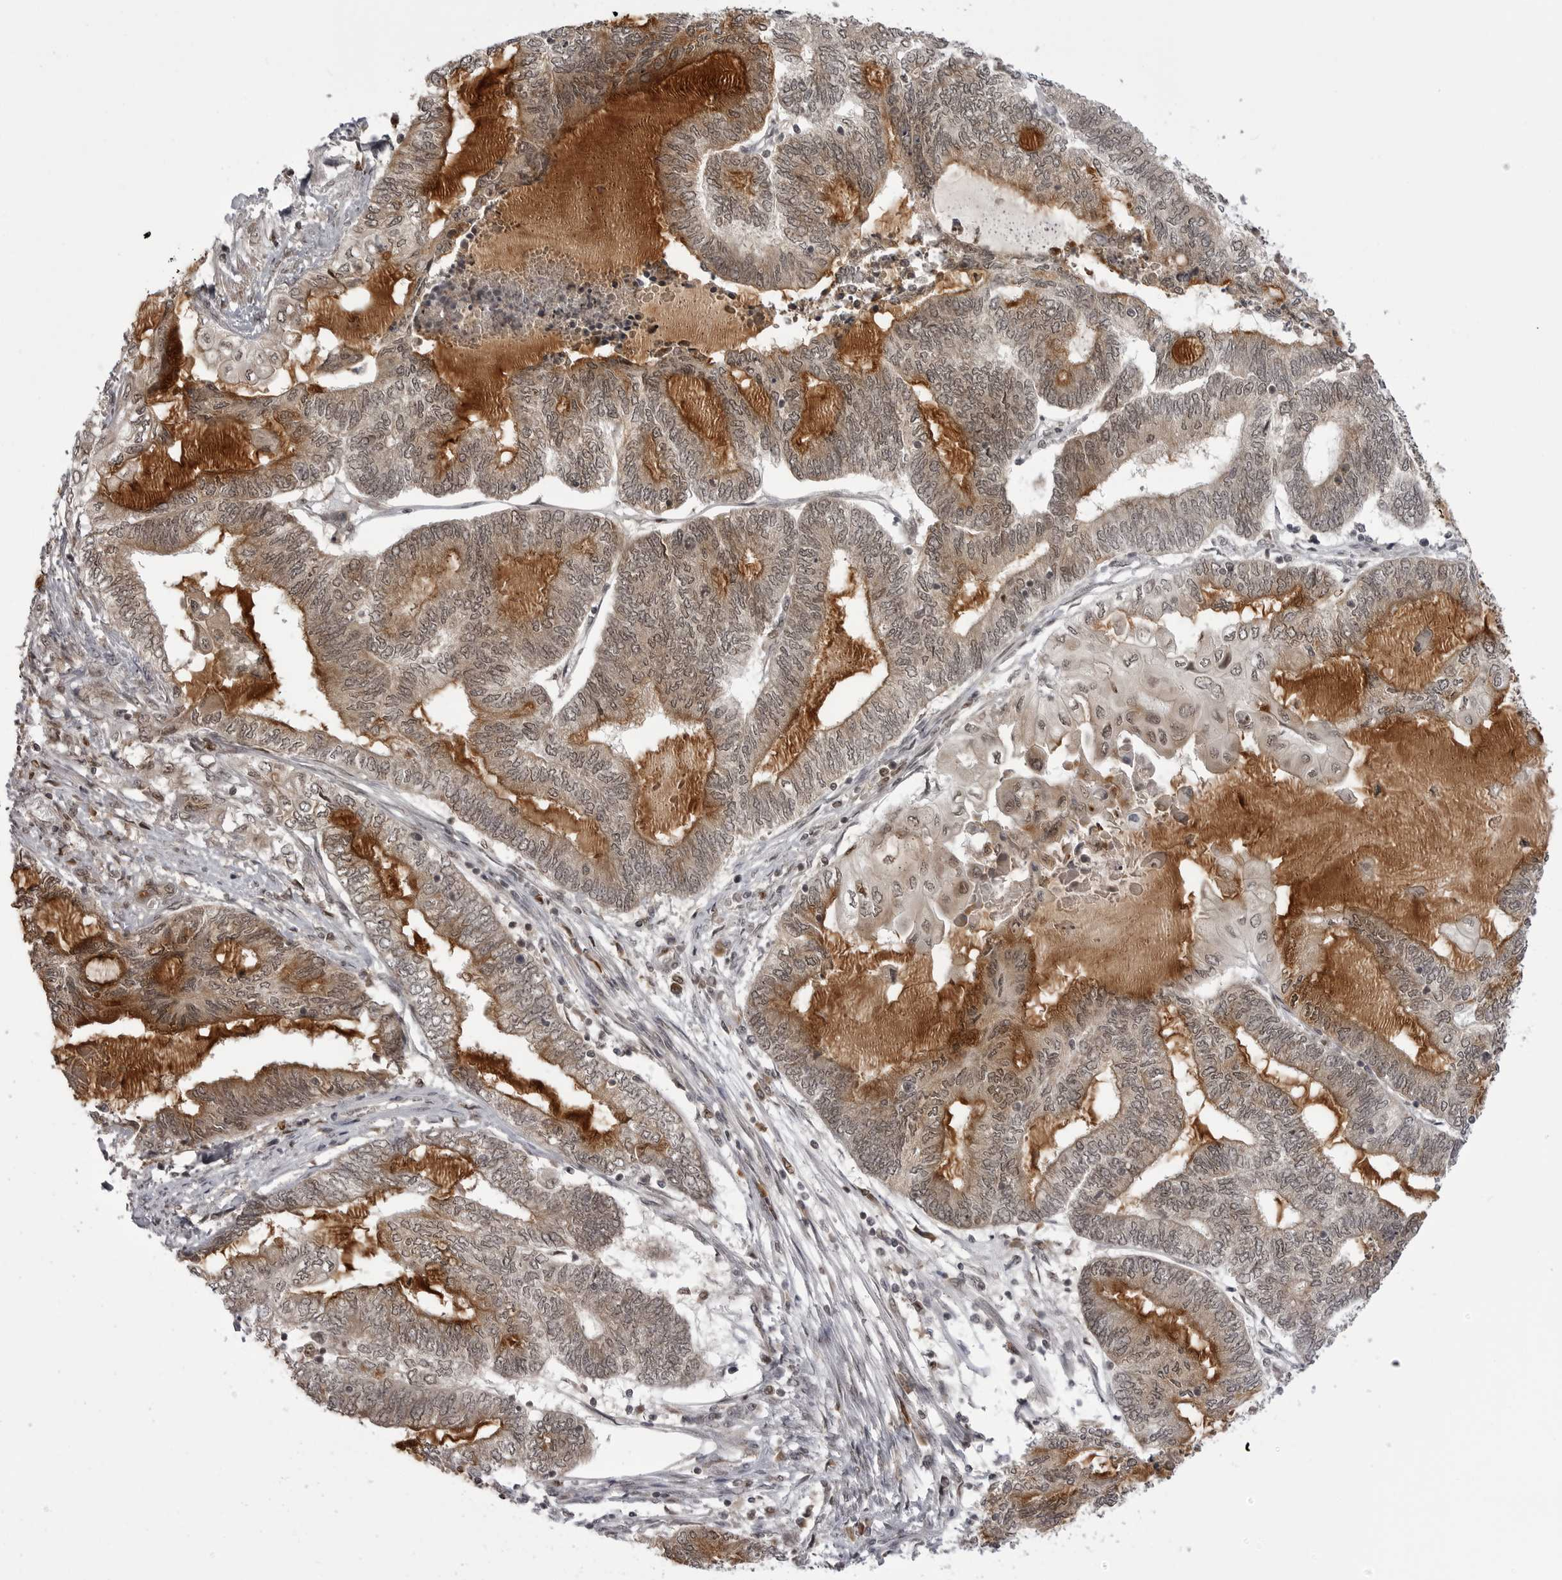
{"staining": {"intensity": "weak", "quantity": "25%-75%", "location": "cytoplasmic/membranous,nuclear"}, "tissue": "endometrial cancer", "cell_type": "Tumor cells", "image_type": "cancer", "snomed": [{"axis": "morphology", "description": "Adenocarcinoma, NOS"}, {"axis": "topography", "description": "Uterus"}, {"axis": "topography", "description": "Endometrium"}], "caption": "Immunohistochemical staining of endometrial cancer (adenocarcinoma) exhibits weak cytoplasmic/membranous and nuclear protein expression in about 25%-75% of tumor cells.", "gene": "PTK2B", "patient": {"sex": "female", "age": 70}}